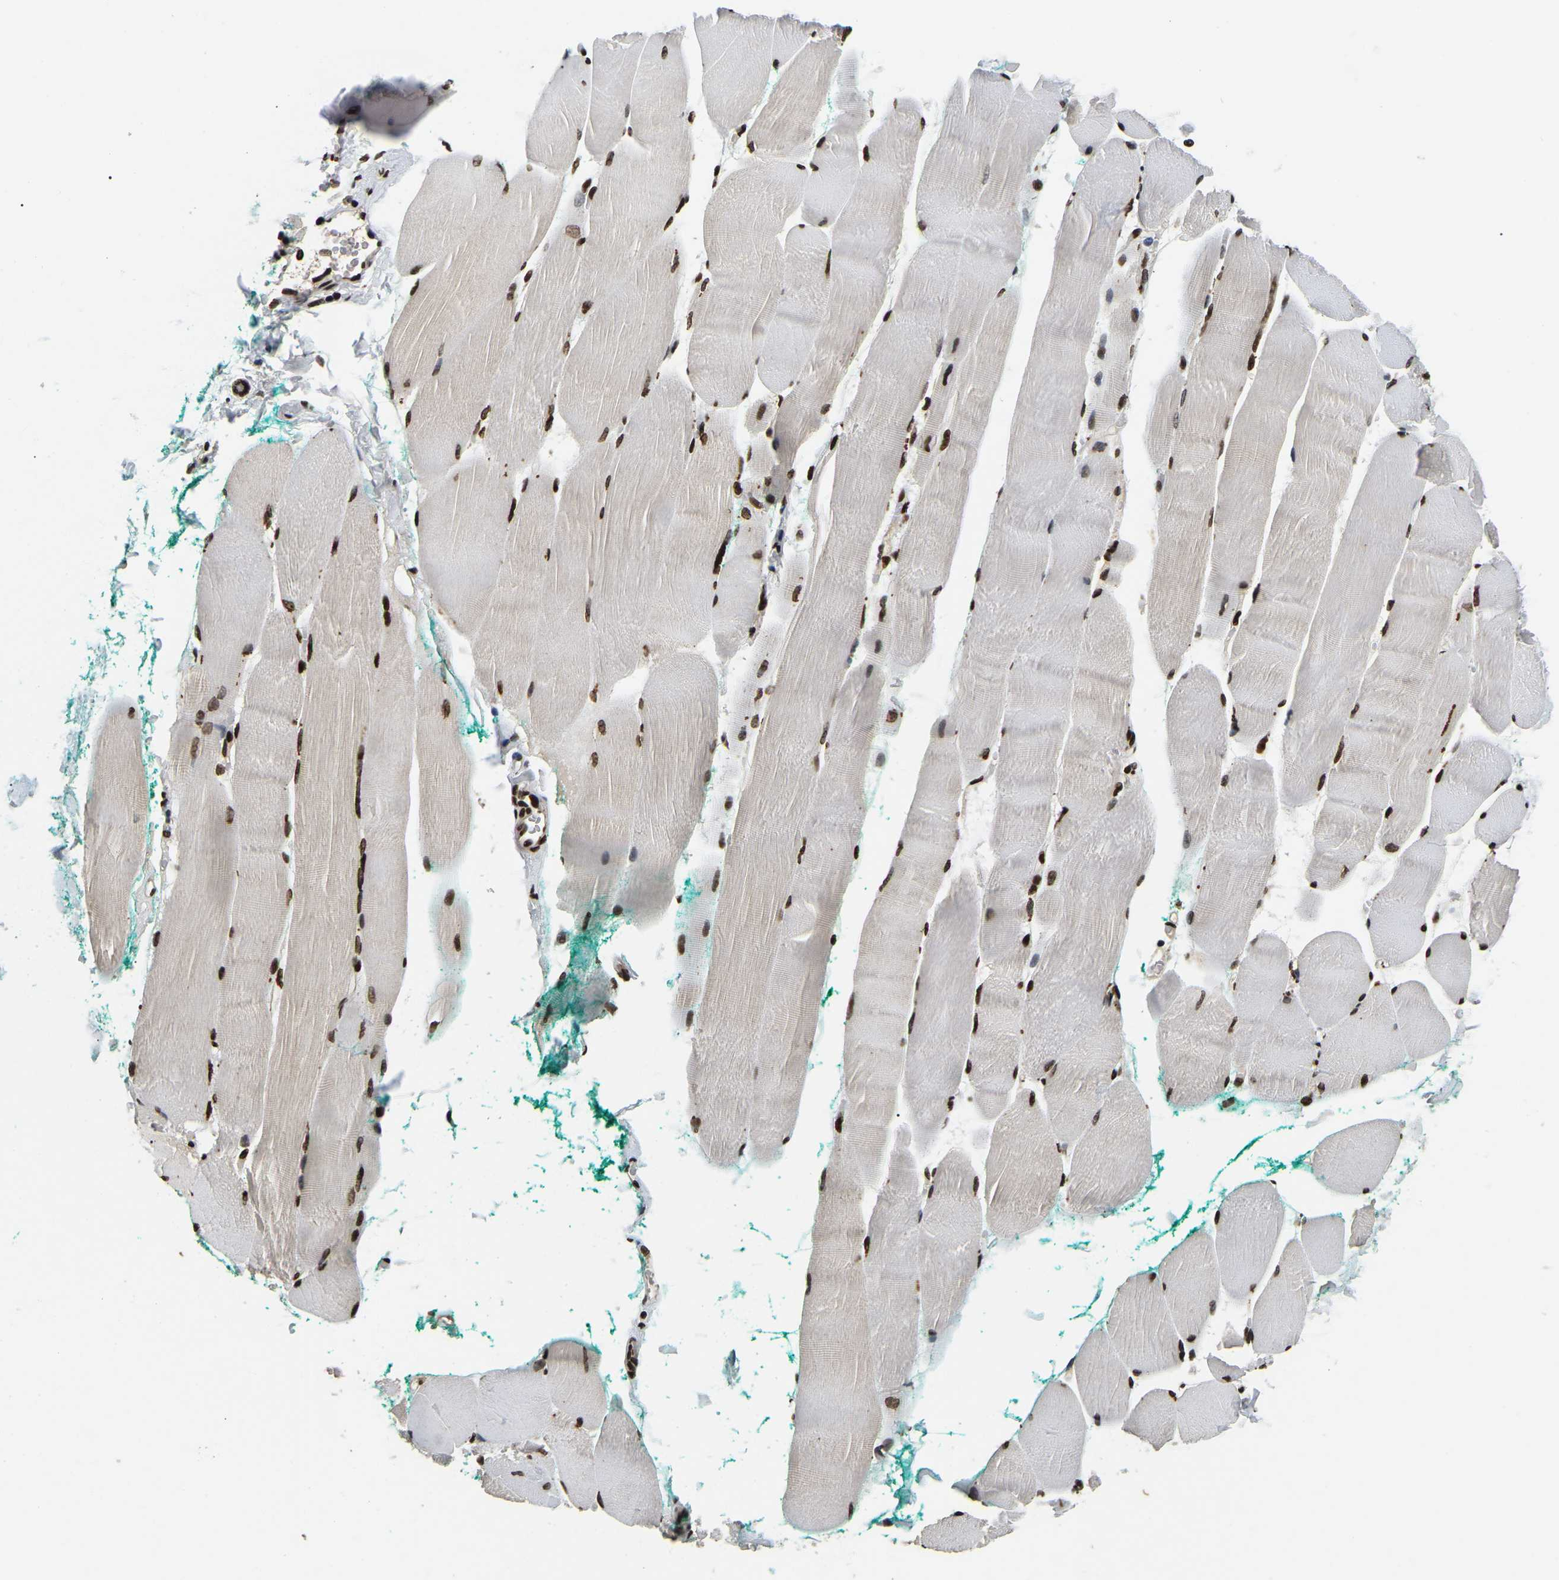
{"staining": {"intensity": "strong", "quantity": ">75%", "location": "nuclear"}, "tissue": "skeletal muscle", "cell_type": "Myocytes", "image_type": "normal", "snomed": [{"axis": "morphology", "description": "Normal tissue, NOS"}, {"axis": "morphology", "description": "Squamous cell carcinoma, NOS"}, {"axis": "topography", "description": "Skeletal muscle"}], "caption": "Skeletal muscle stained with IHC displays strong nuclear expression in approximately >75% of myocytes.", "gene": "LRRC61", "patient": {"sex": "male", "age": 51}}